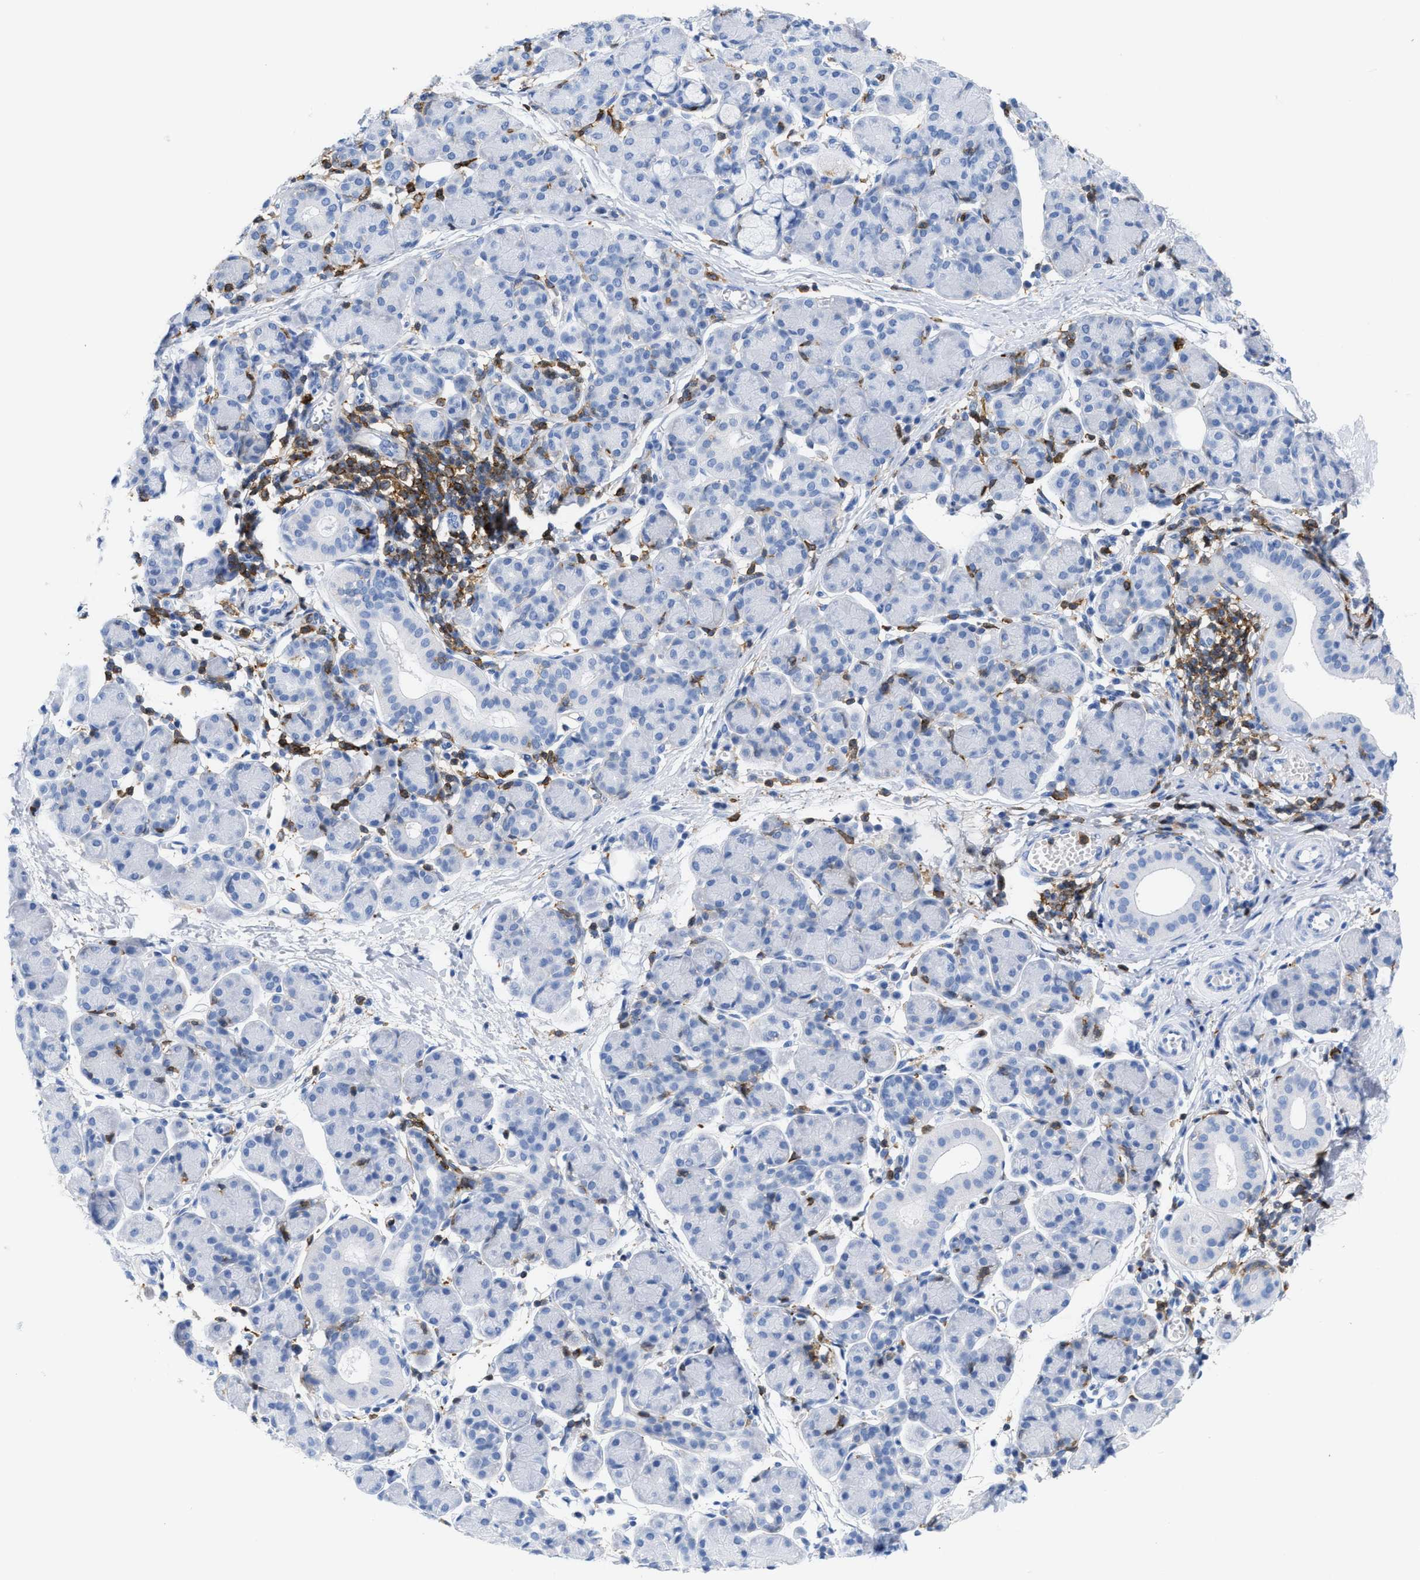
{"staining": {"intensity": "negative", "quantity": "none", "location": "none"}, "tissue": "salivary gland", "cell_type": "Glandular cells", "image_type": "normal", "snomed": [{"axis": "morphology", "description": "Normal tissue, NOS"}, {"axis": "morphology", "description": "Inflammation, NOS"}, {"axis": "topography", "description": "Lymph node"}, {"axis": "topography", "description": "Salivary gland"}], "caption": "Immunohistochemistry (IHC) photomicrograph of benign human salivary gland stained for a protein (brown), which reveals no expression in glandular cells.", "gene": "LCP1", "patient": {"sex": "male", "age": 3}}